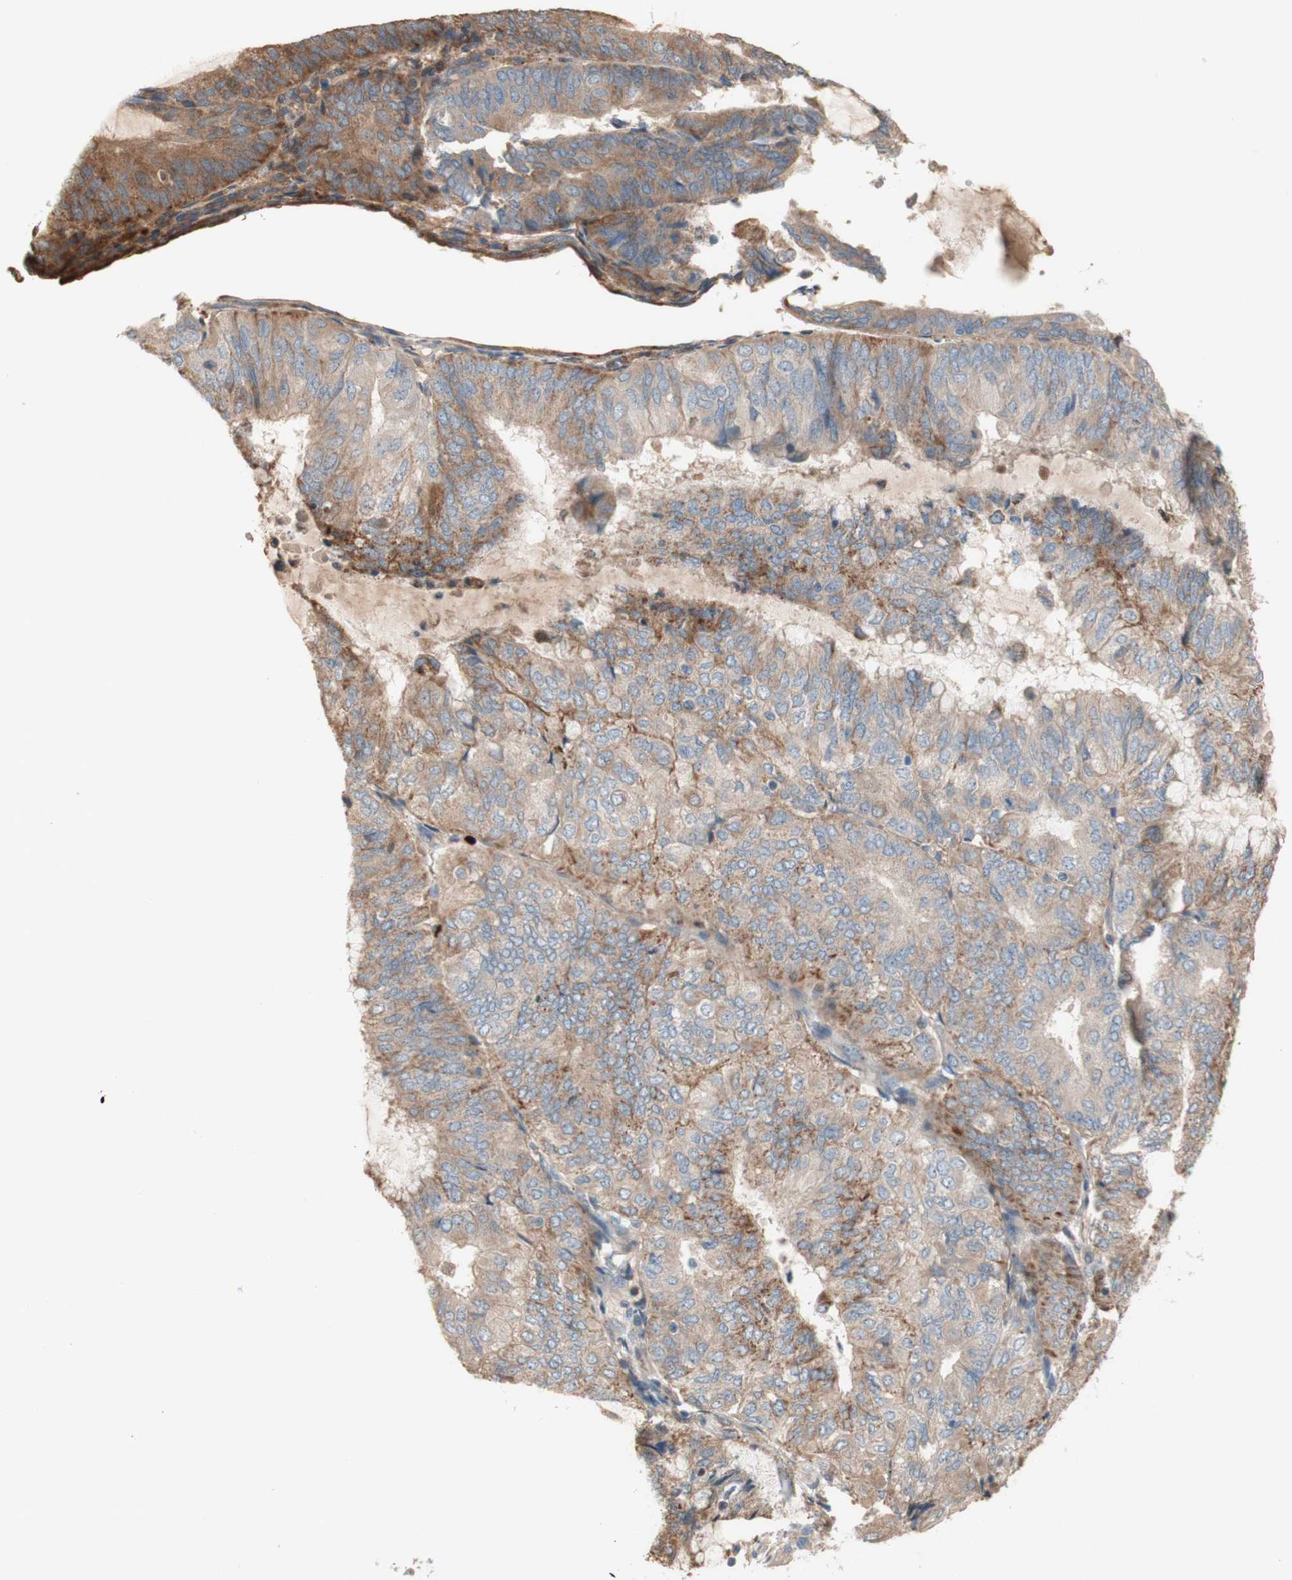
{"staining": {"intensity": "weak", "quantity": ">75%", "location": "cytoplasmic/membranous"}, "tissue": "endometrial cancer", "cell_type": "Tumor cells", "image_type": "cancer", "snomed": [{"axis": "morphology", "description": "Adenocarcinoma, NOS"}, {"axis": "topography", "description": "Endometrium"}], "caption": "Protein expression analysis of human endometrial cancer (adenocarcinoma) reveals weak cytoplasmic/membranous expression in approximately >75% of tumor cells. The staining was performed using DAB, with brown indicating positive protein expression. Nuclei are stained blue with hematoxylin.", "gene": "PTPN21", "patient": {"sex": "female", "age": 81}}